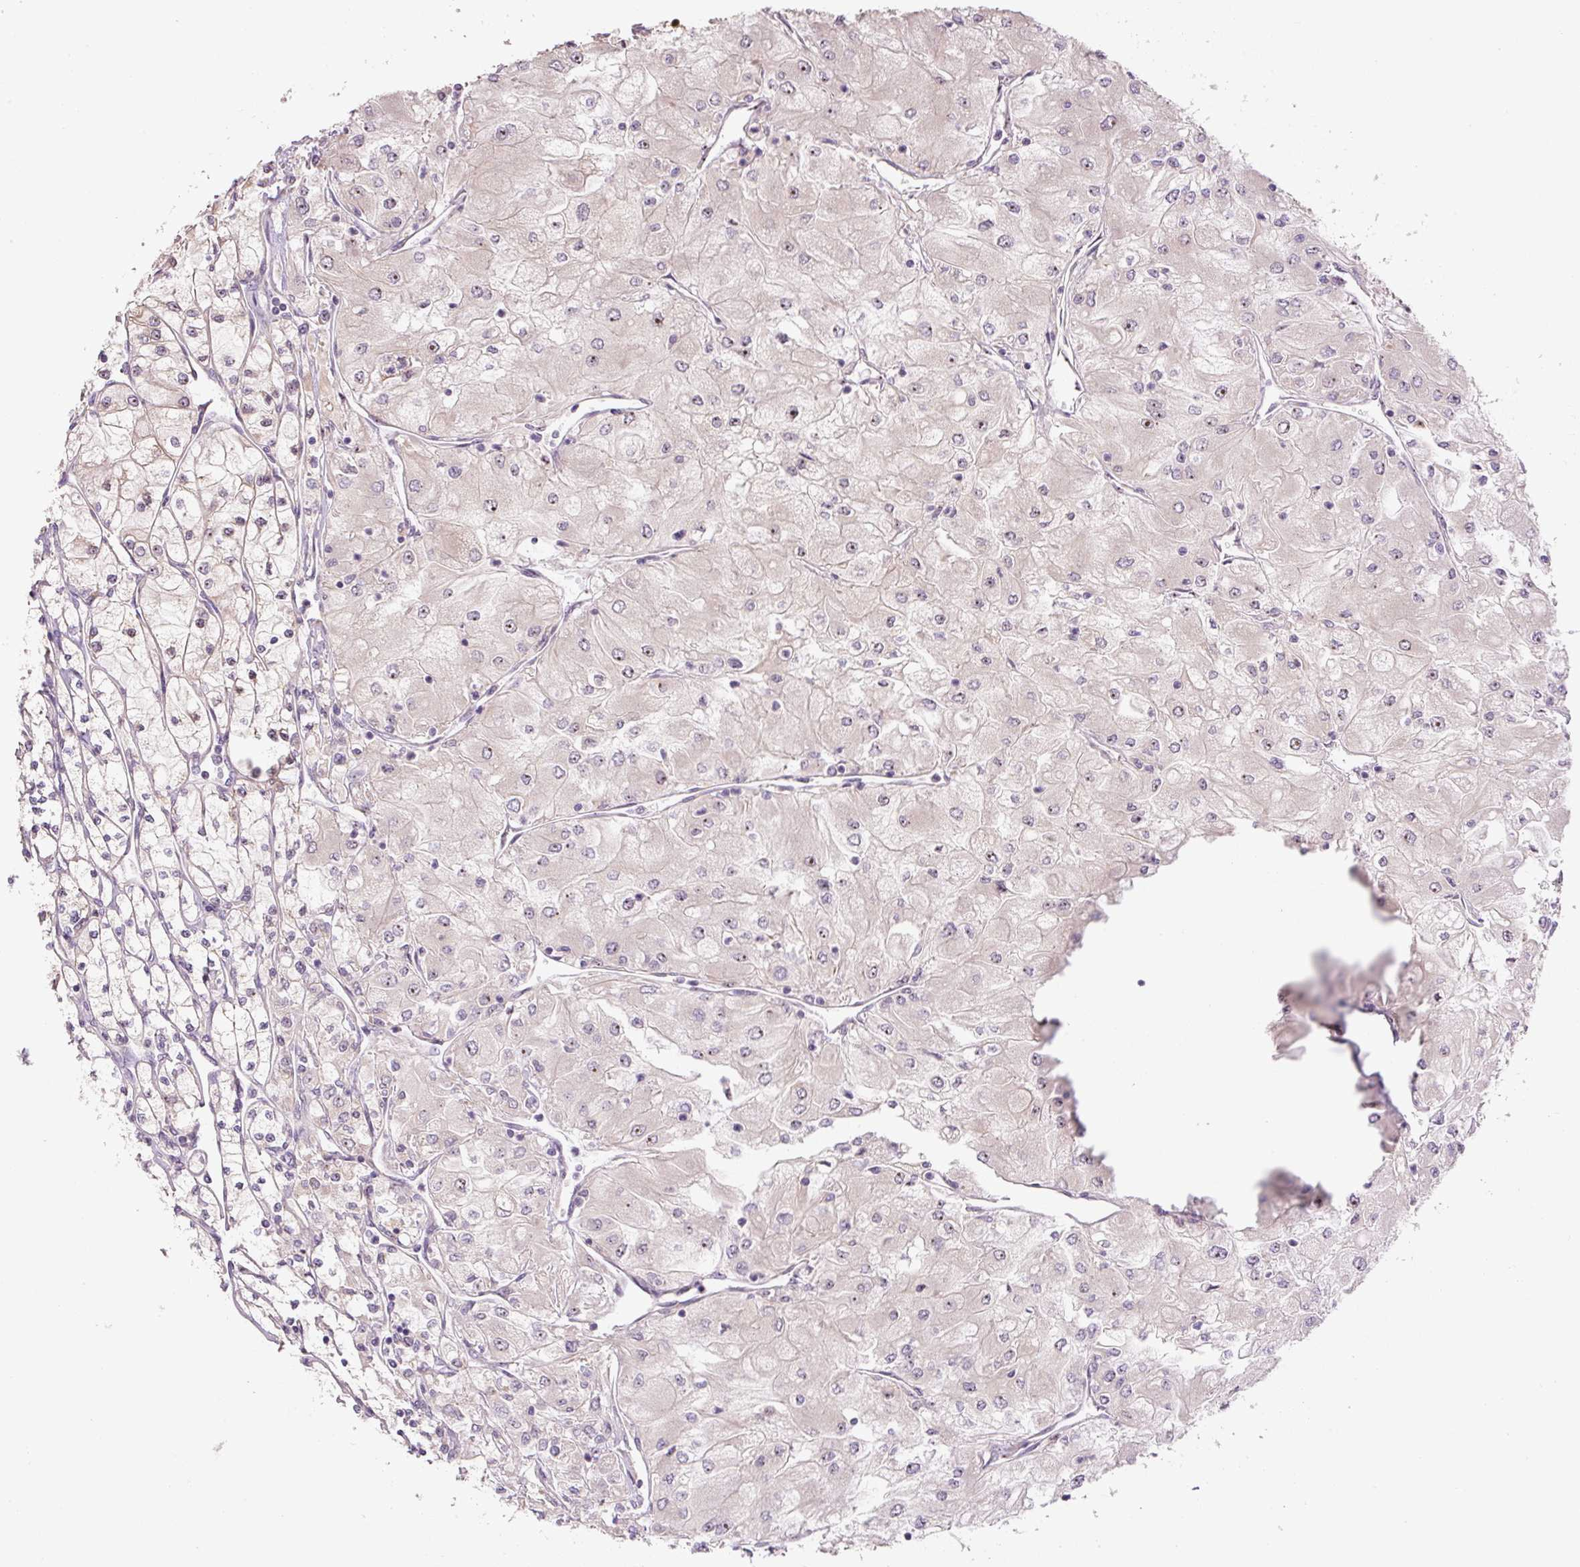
{"staining": {"intensity": "negative", "quantity": "none", "location": "none"}, "tissue": "renal cancer", "cell_type": "Tumor cells", "image_type": "cancer", "snomed": [{"axis": "morphology", "description": "Adenocarcinoma, NOS"}, {"axis": "topography", "description": "Kidney"}], "caption": "A photomicrograph of renal adenocarcinoma stained for a protein exhibits no brown staining in tumor cells.", "gene": "TMEM151B", "patient": {"sex": "male", "age": 80}}